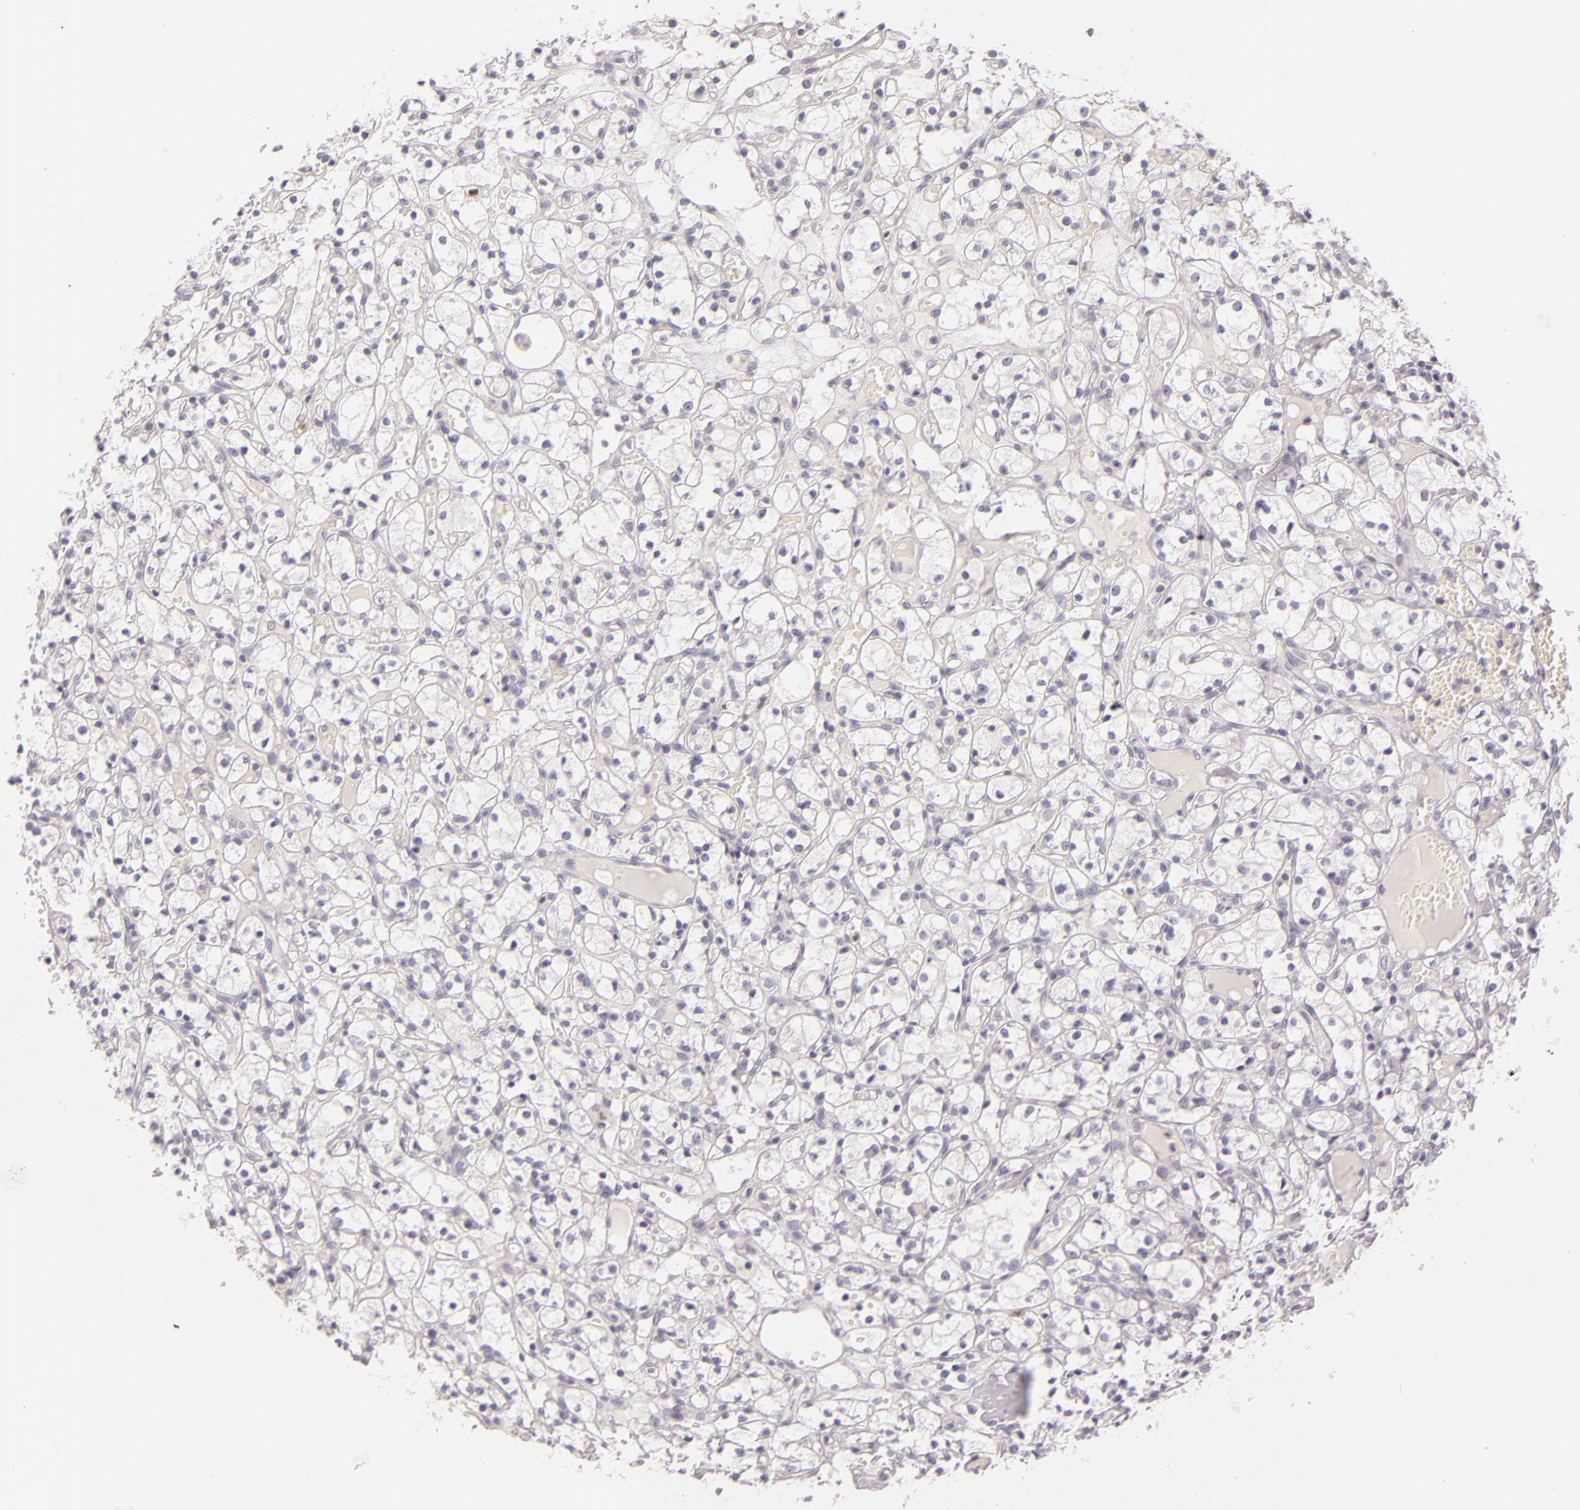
{"staining": {"intensity": "negative", "quantity": "none", "location": "none"}, "tissue": "renal cancer", "cell_type": "Tumor cells", "image_type": "cancer", "snomed": [{"axis": "morphology", "description": "Adenocarcinoma, NOS"}, {"axis": "topography", "description": "Kidney"}], "caption": "Immunohistochemistry (IHC) micrograph of neoplastic tissue: human adenocarcinoma (renal) stained with DAB (3,3'-diaminobenzidine) demonstrates no significant protein expression in tumor cells.", "gene": "FAM181A", "patient": {"sex": "male", "age": 61}}